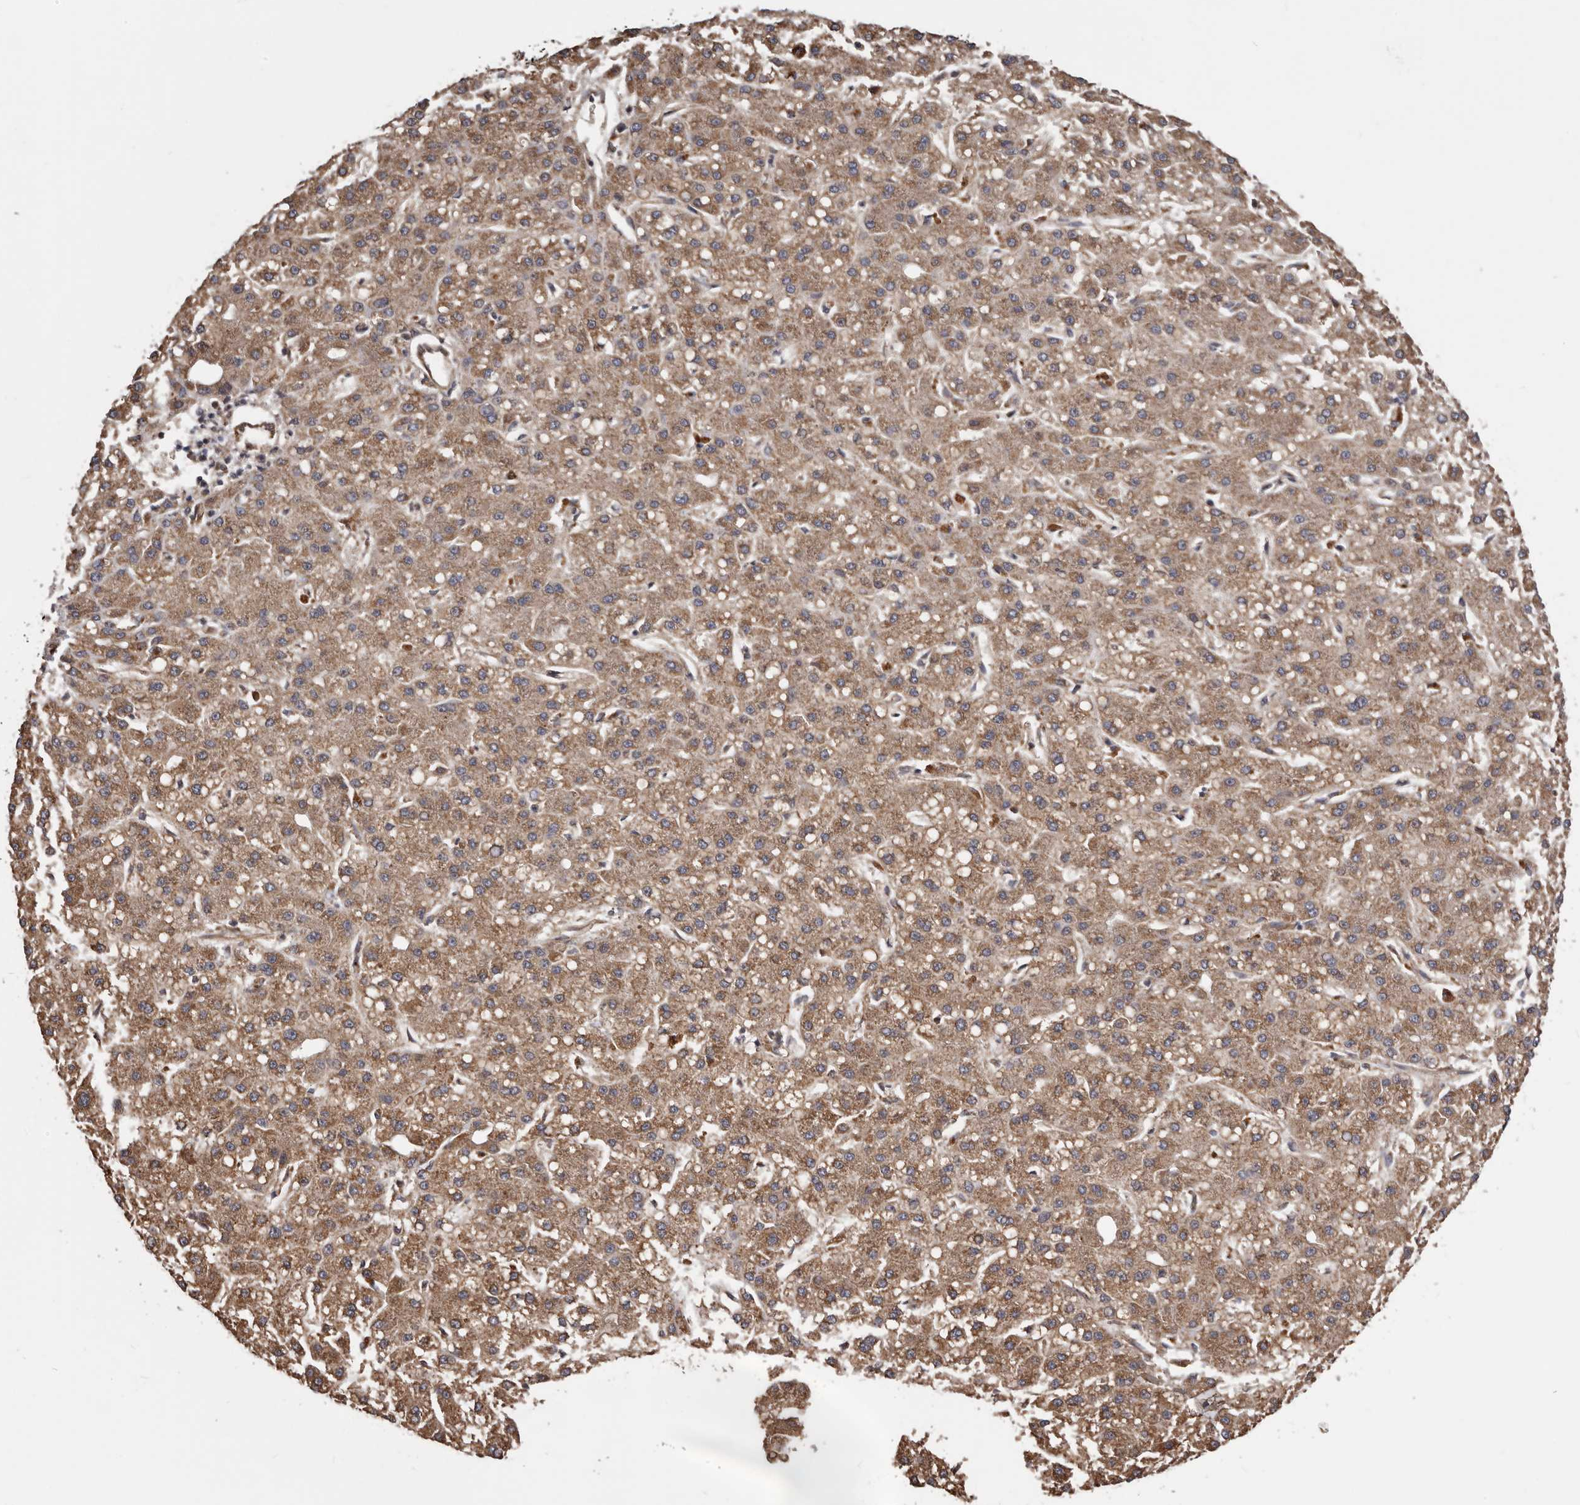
{"staining": {"intensity": "moderate", "quantity": ">75%", "location": "cytoplasmic/membranous"}, "tissue": "liver cancer", "cell_type": "Tumor cells", "image_type": "cancer", "snomed": [{"axis": "morphology", "description": "Carcinoma, Hepatocellular, NOS"}, {"axis": "topography", "description": "Liver"}], "caption": "Hepatocellular carcinoma (liver) tissue demonstrates moderate cytoplasmic/membranous expression in approximately >75% of tumor cells, visualized by immunohistochemistry.", "gene": "CEP104", "patient": {"sex": "male", "age": 67}}